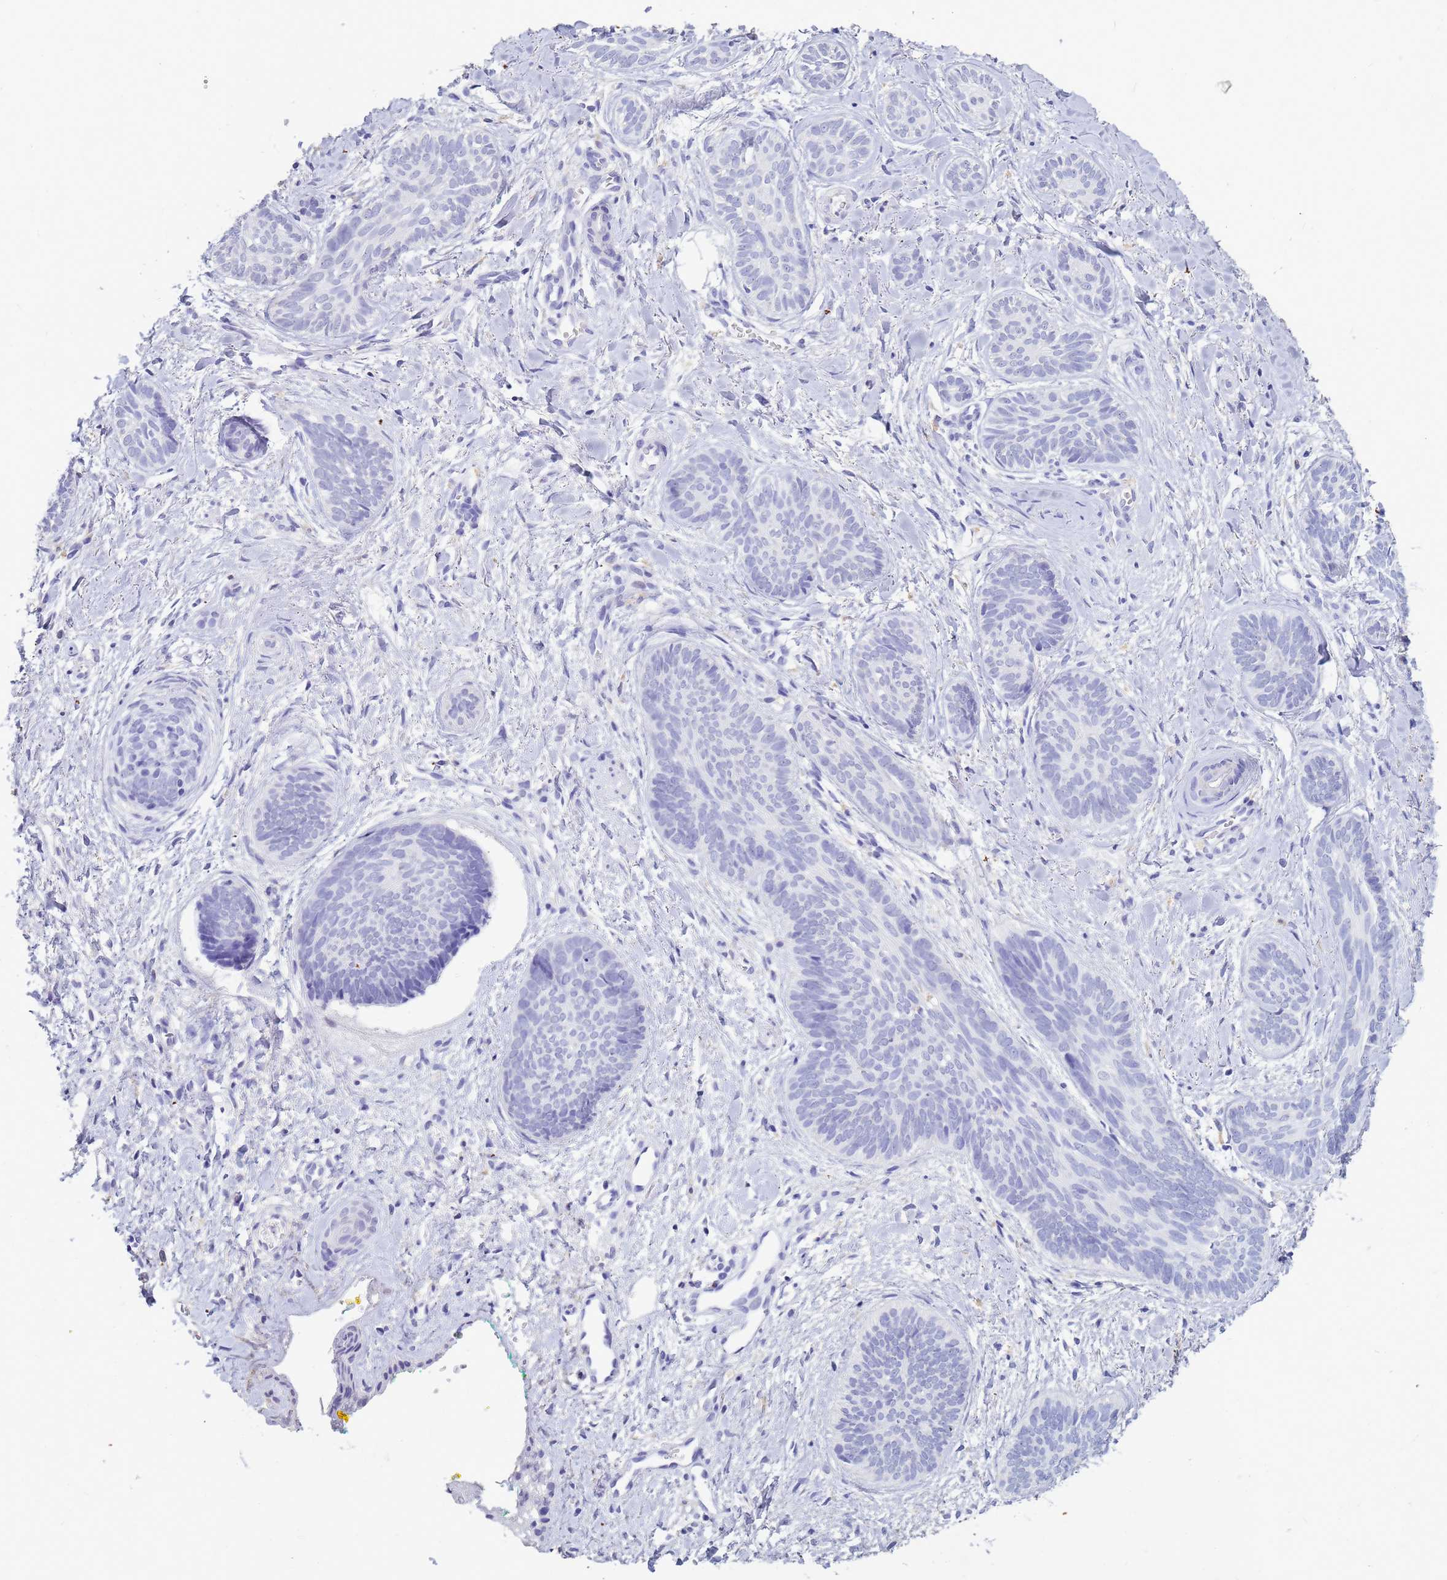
{"staining": {"intensity": "negative", "quantity": "none", "location": "none"}, "tissue": "skin cancer", "cell_type": "Tumor cells", "image_type": "cancer", "snomed": [{"axis": "morphology", "description": "Basal cell carcinoma"}, {"axis": "topography", "description": "Skin"}], "caption": "IHC image of skin cancer stained for a protein (brown), which exhibits no expression in tumor cells. (DAB (3,3'-diaminobenzidine) IHC with hematoxylin counter stain).", "gene": "B3GNT8", "patient": {"sex": "female", "age": 81}}